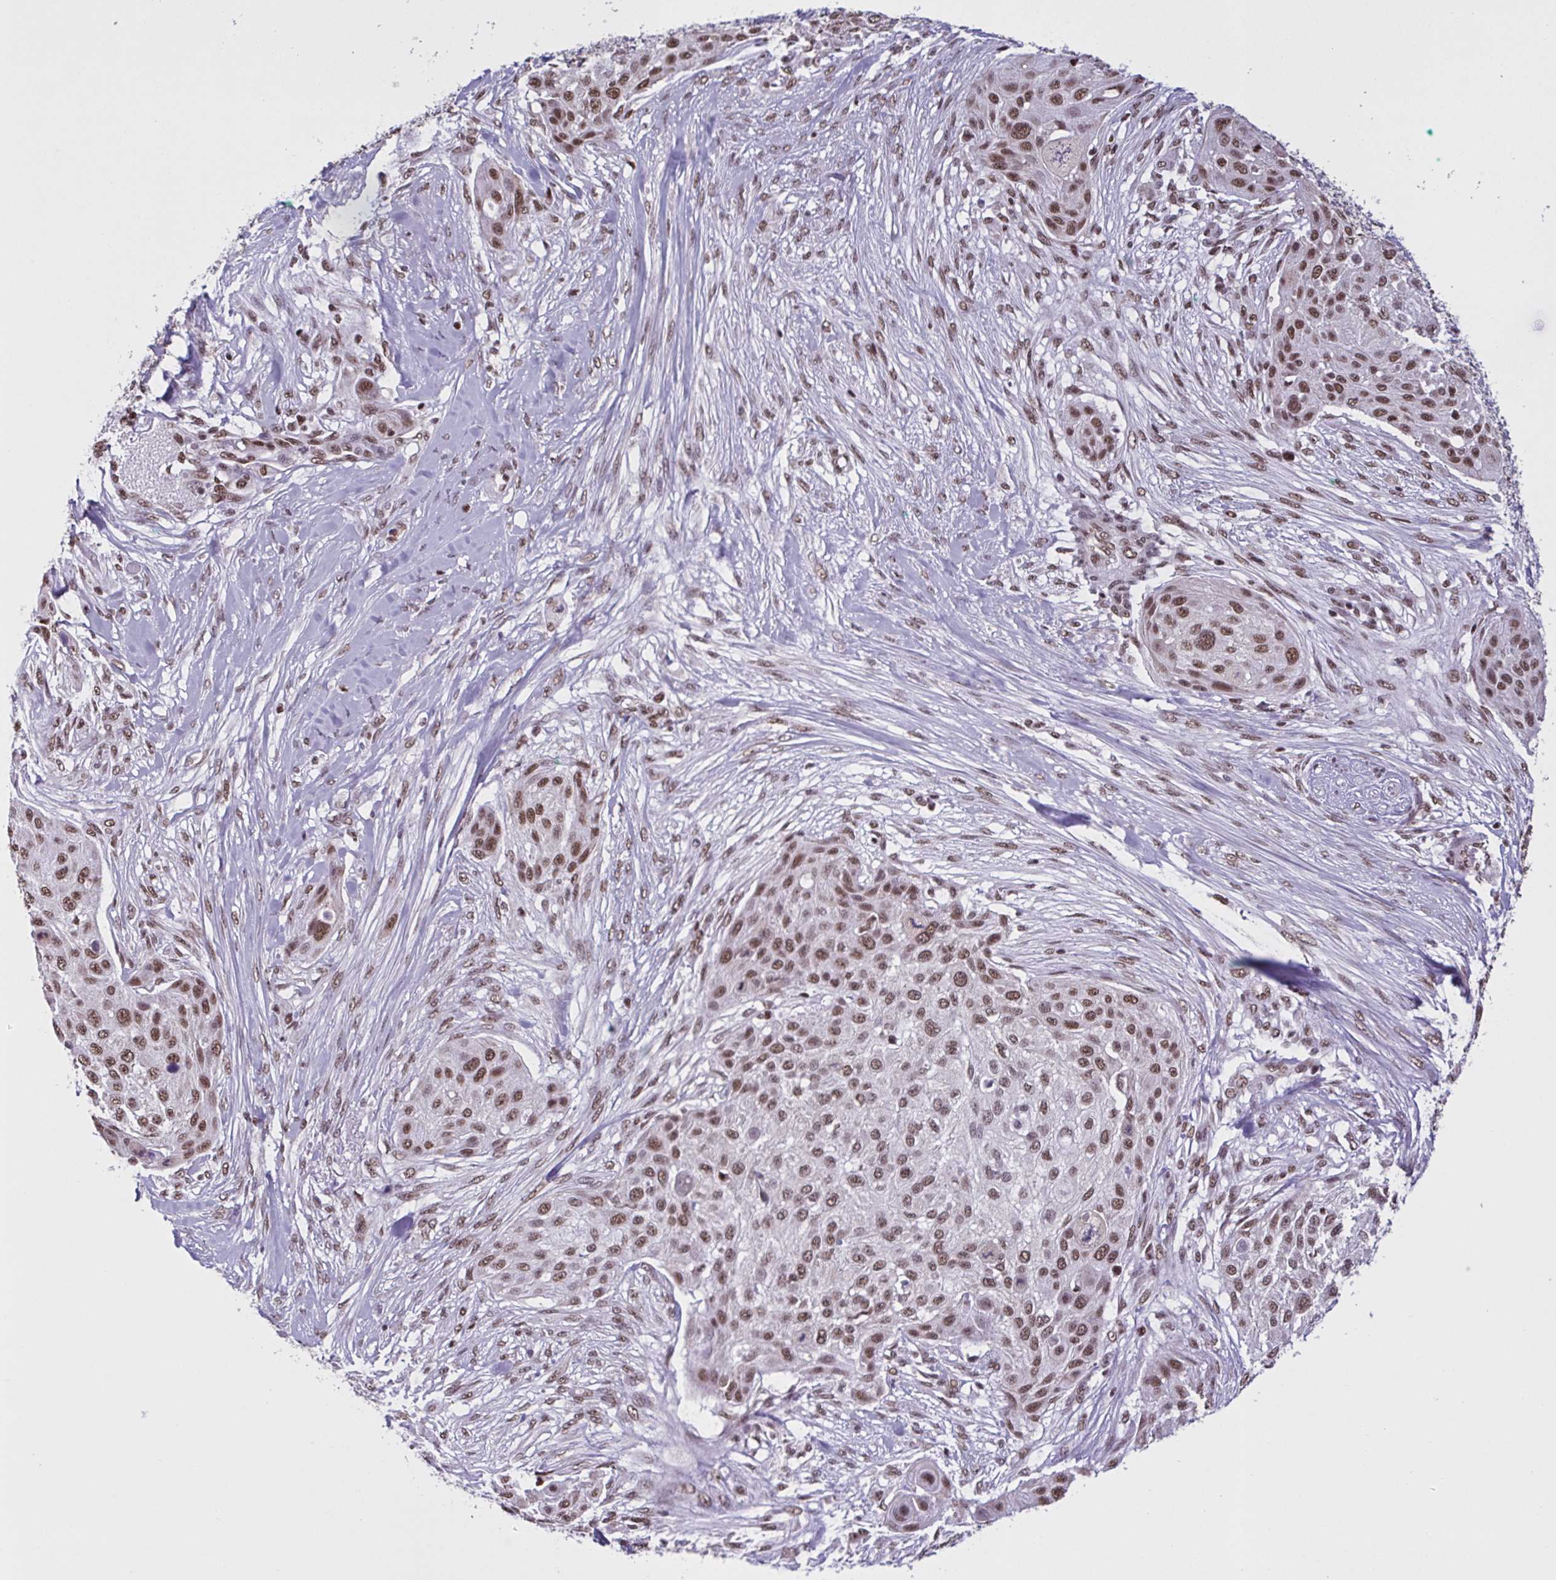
{"staining": {"intensity": "moderate", "quantity": ">75%", "location": "nuclear"}, "tissue": "skin cancer", "cell_type": "Tumor cells", "image_type": "cancer", "snomed": [{"axis": "morphology", "description": "Squamous cell carcinoma, NOS"}, {"axis": "topography", "description": "Skin"}], "caption": "Immunohistochemical staining of human squamous cell carcinoma (skin) reveals medium levels of moderate nuclear protein expression in about >75% of tumor cells.", "gene": "TIMM21", "patient": {"sex": "female", "age": 87}}